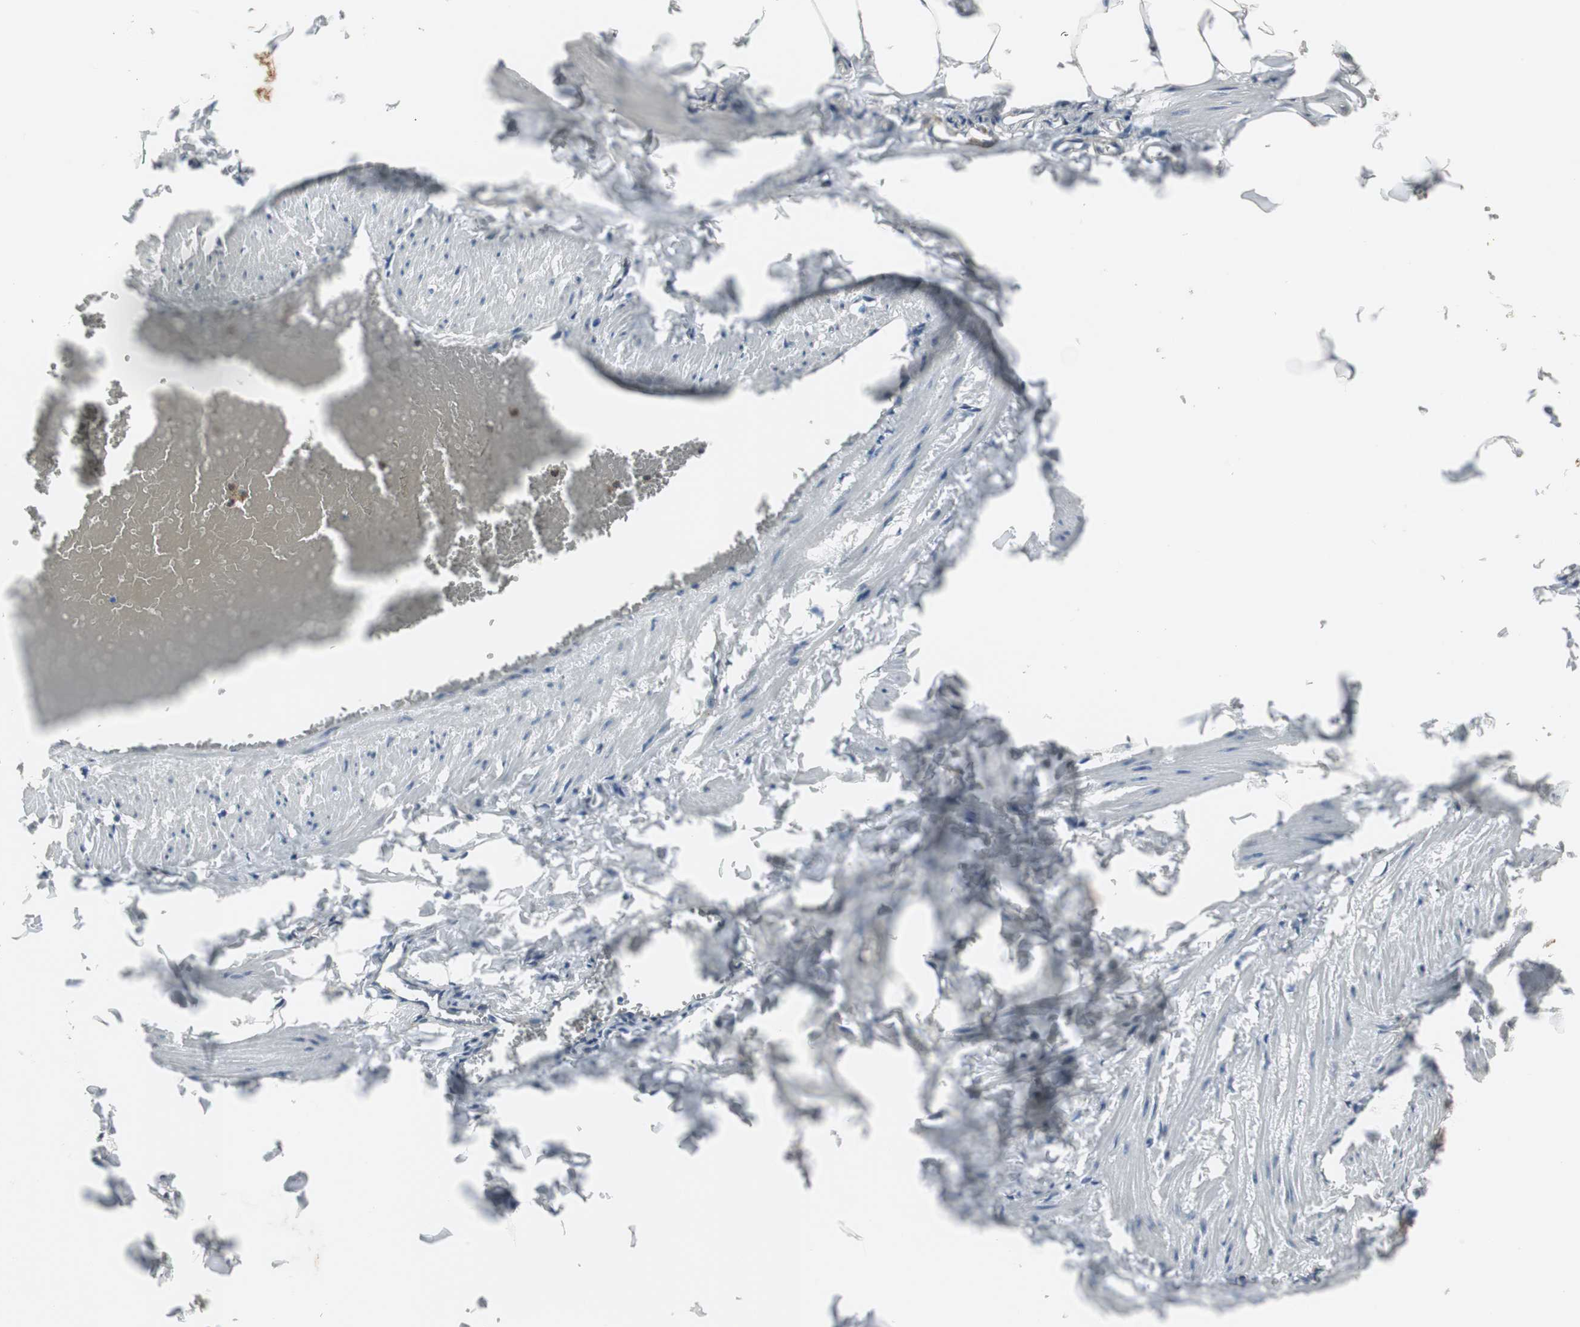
{"staining": {"intensity": "weak", "quantity": "25%-75%", "location": "cytoplasmic/membranous"}, "tissue": "adipose tissue", "cell_type": "Adipocytes", "image_type": "normal", "snomed": [{"axis": "morphology", "description": "Normal tissue, NOS"}, {"axis": "topography", "description": "Vascular tissue"}], "caption": "Unremarkable adipose tissue demonstrates weak cytoplasmic/membranous positivity in about 25%-75% of adipocytes.", "gene": "JTB", "patient": {"sex": "male", "age": 41}}